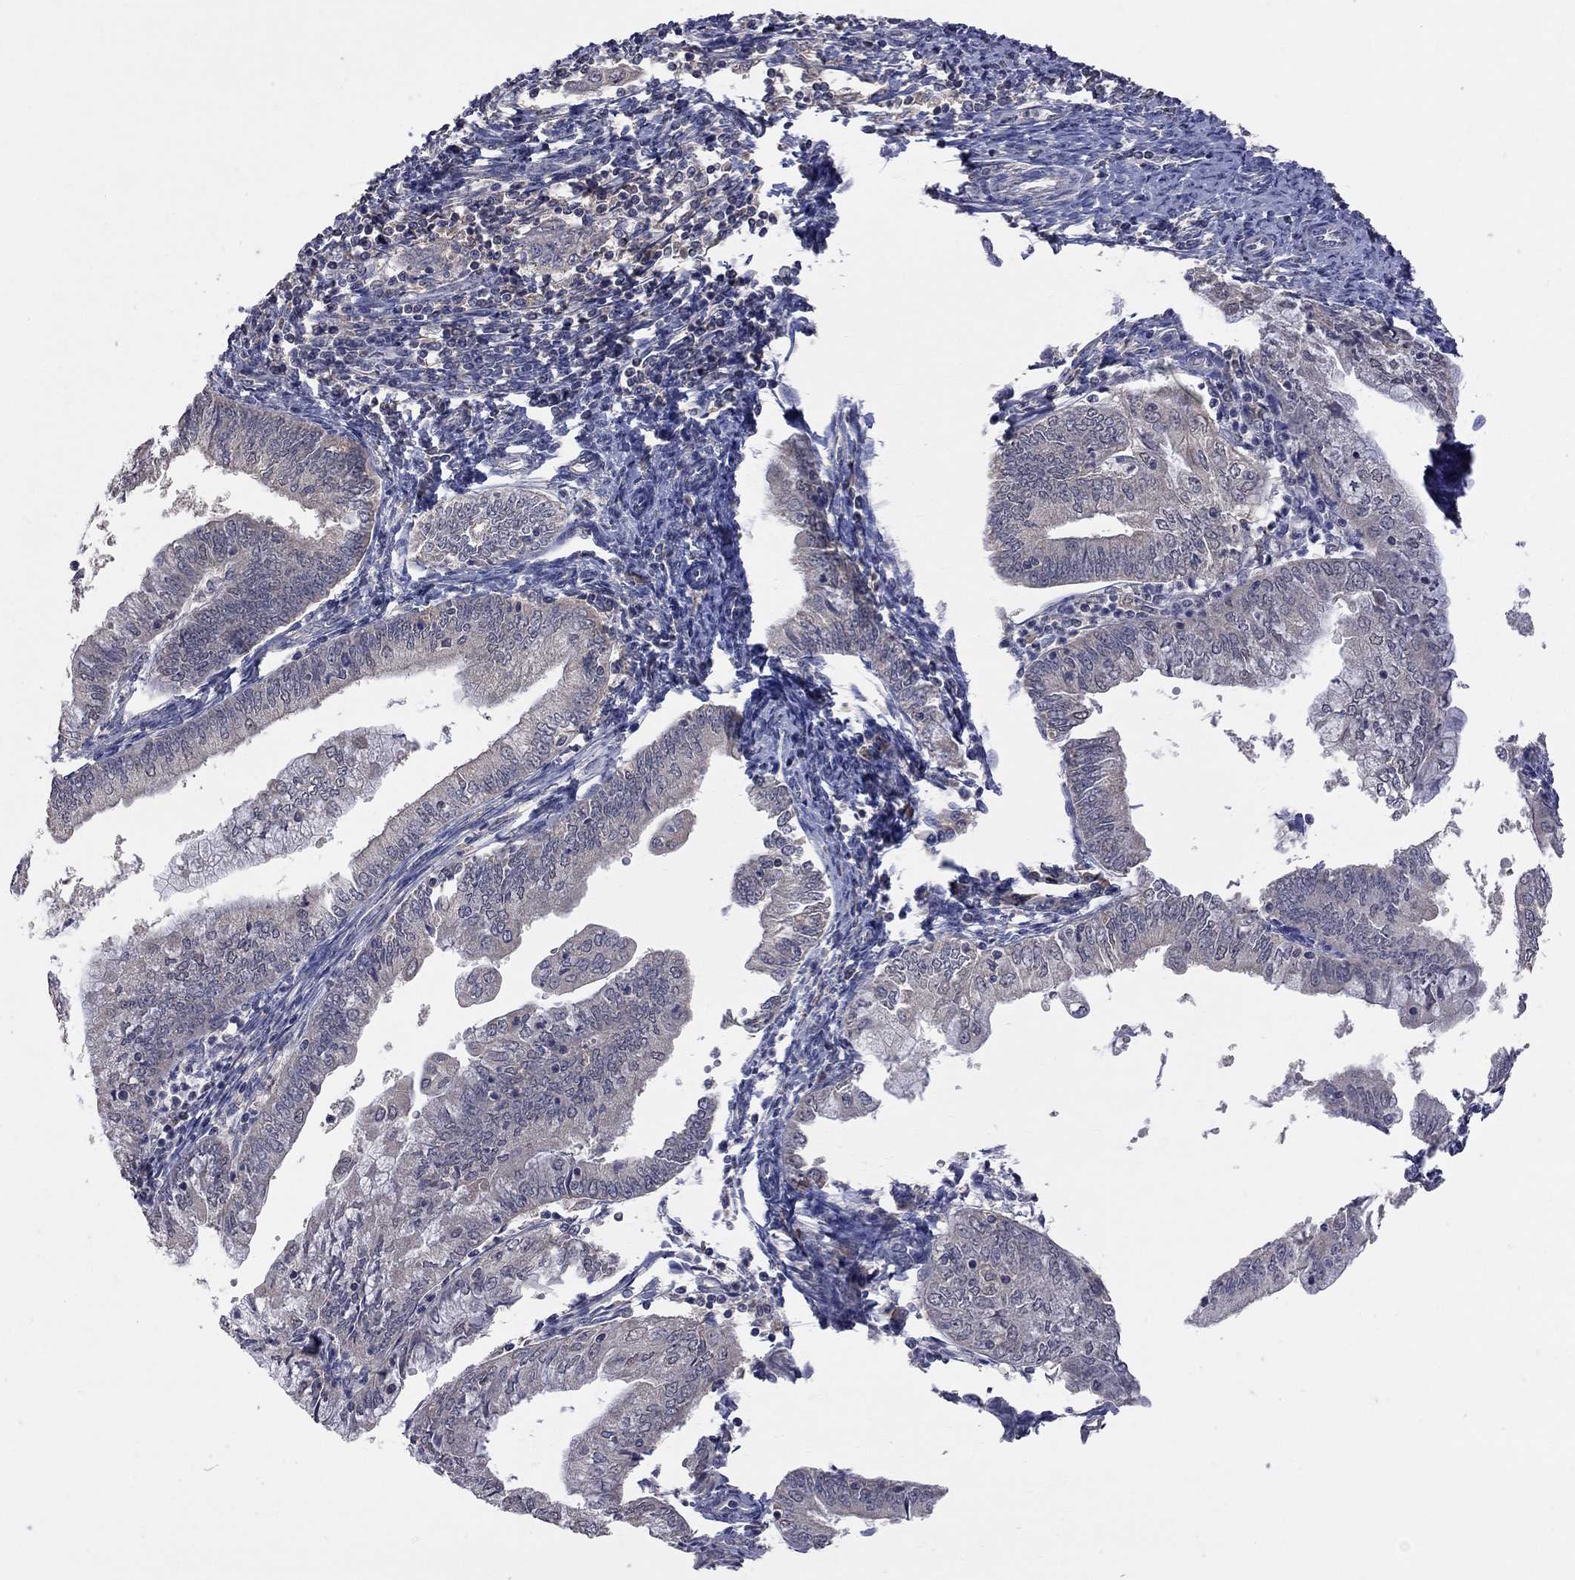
{"staining": {"intensity": "negative", "quantity": "none", "location": "none"}, "tissue": "endometrial cancer", "cell_type": "Tumor cells", "image_type": "cancer", "snomed": [{"axis": "morphology", "description": "Adenocarcinoma, NOS"}, {"axis": "topography", "description": "Endometrium"}], "caption": "Immunohistochemical staining of adenocarcinoma (endometrial) exhibits no significant positivity in tumor cells. Nuclei are stained in blue.", "gene": "HTR6", "patient": {"sex": "female", "age": 55}}